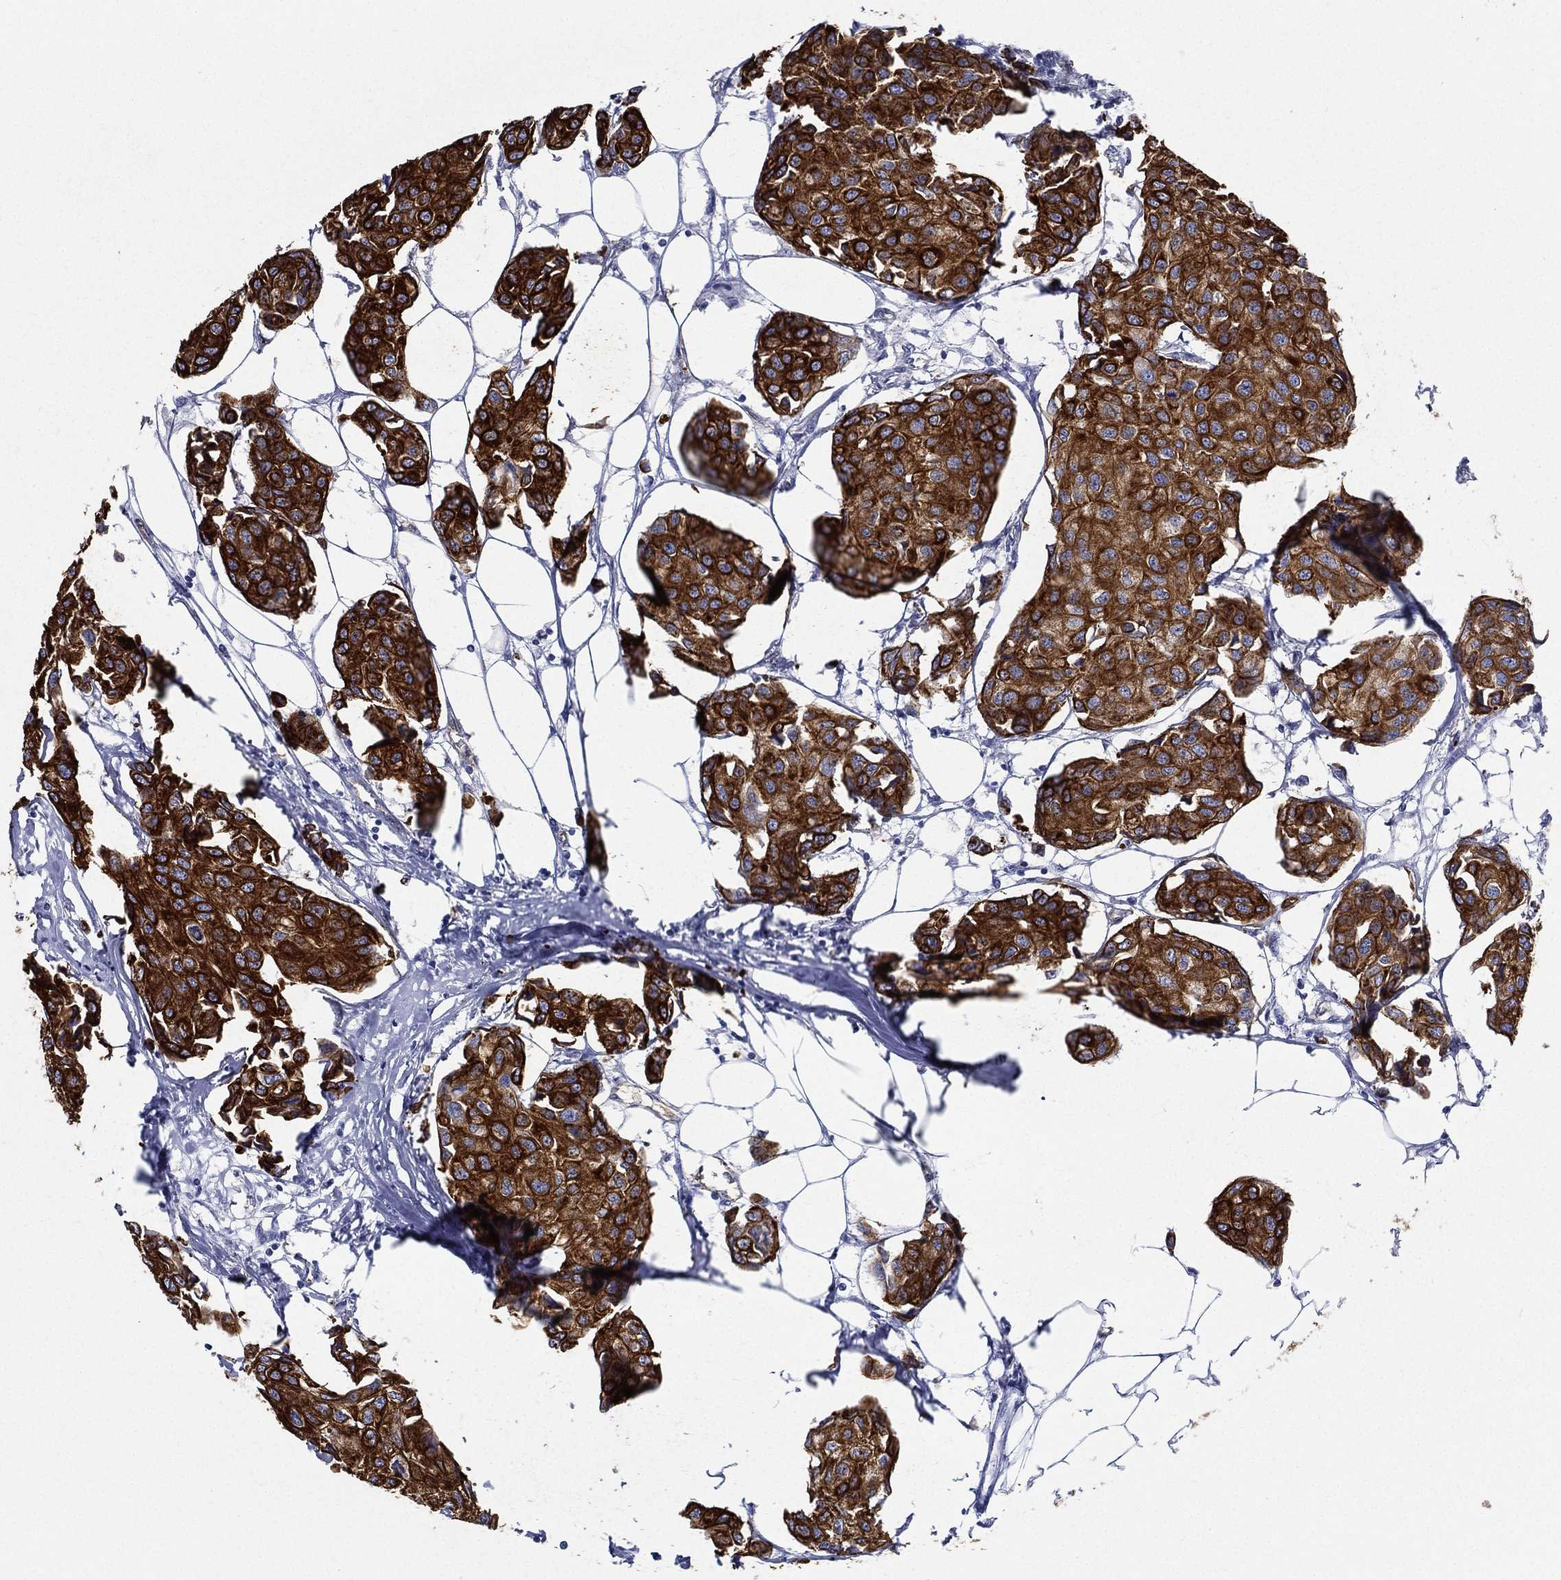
{"staining": {"intensity": "strong", "quantity": ">75%", "location": "cytoplasmic/membranous"}, "tissue": "breast cancer", "cell_type": "Tumor cells", "image_type": "cancer", "snomed": [{"axis": "morphology", "description": "Duct carcinoma"}, {"axis": "topography", "description": "Breast"}], "caption": "Immunohistochemistry staining of intraductal carcinoma (breast), which exhibits high levels of strong cytoplasmic/membranous staining in approximately >75% of tumor cells indicating strong cytoplasmic/membranous protein staining. The staining was performed using DAB (brown) for protein detection and nuclei were counterstained in hematoxylin (blue).", "gene": "NEDD9", "patient": {"sex": "female", "age": 80}}